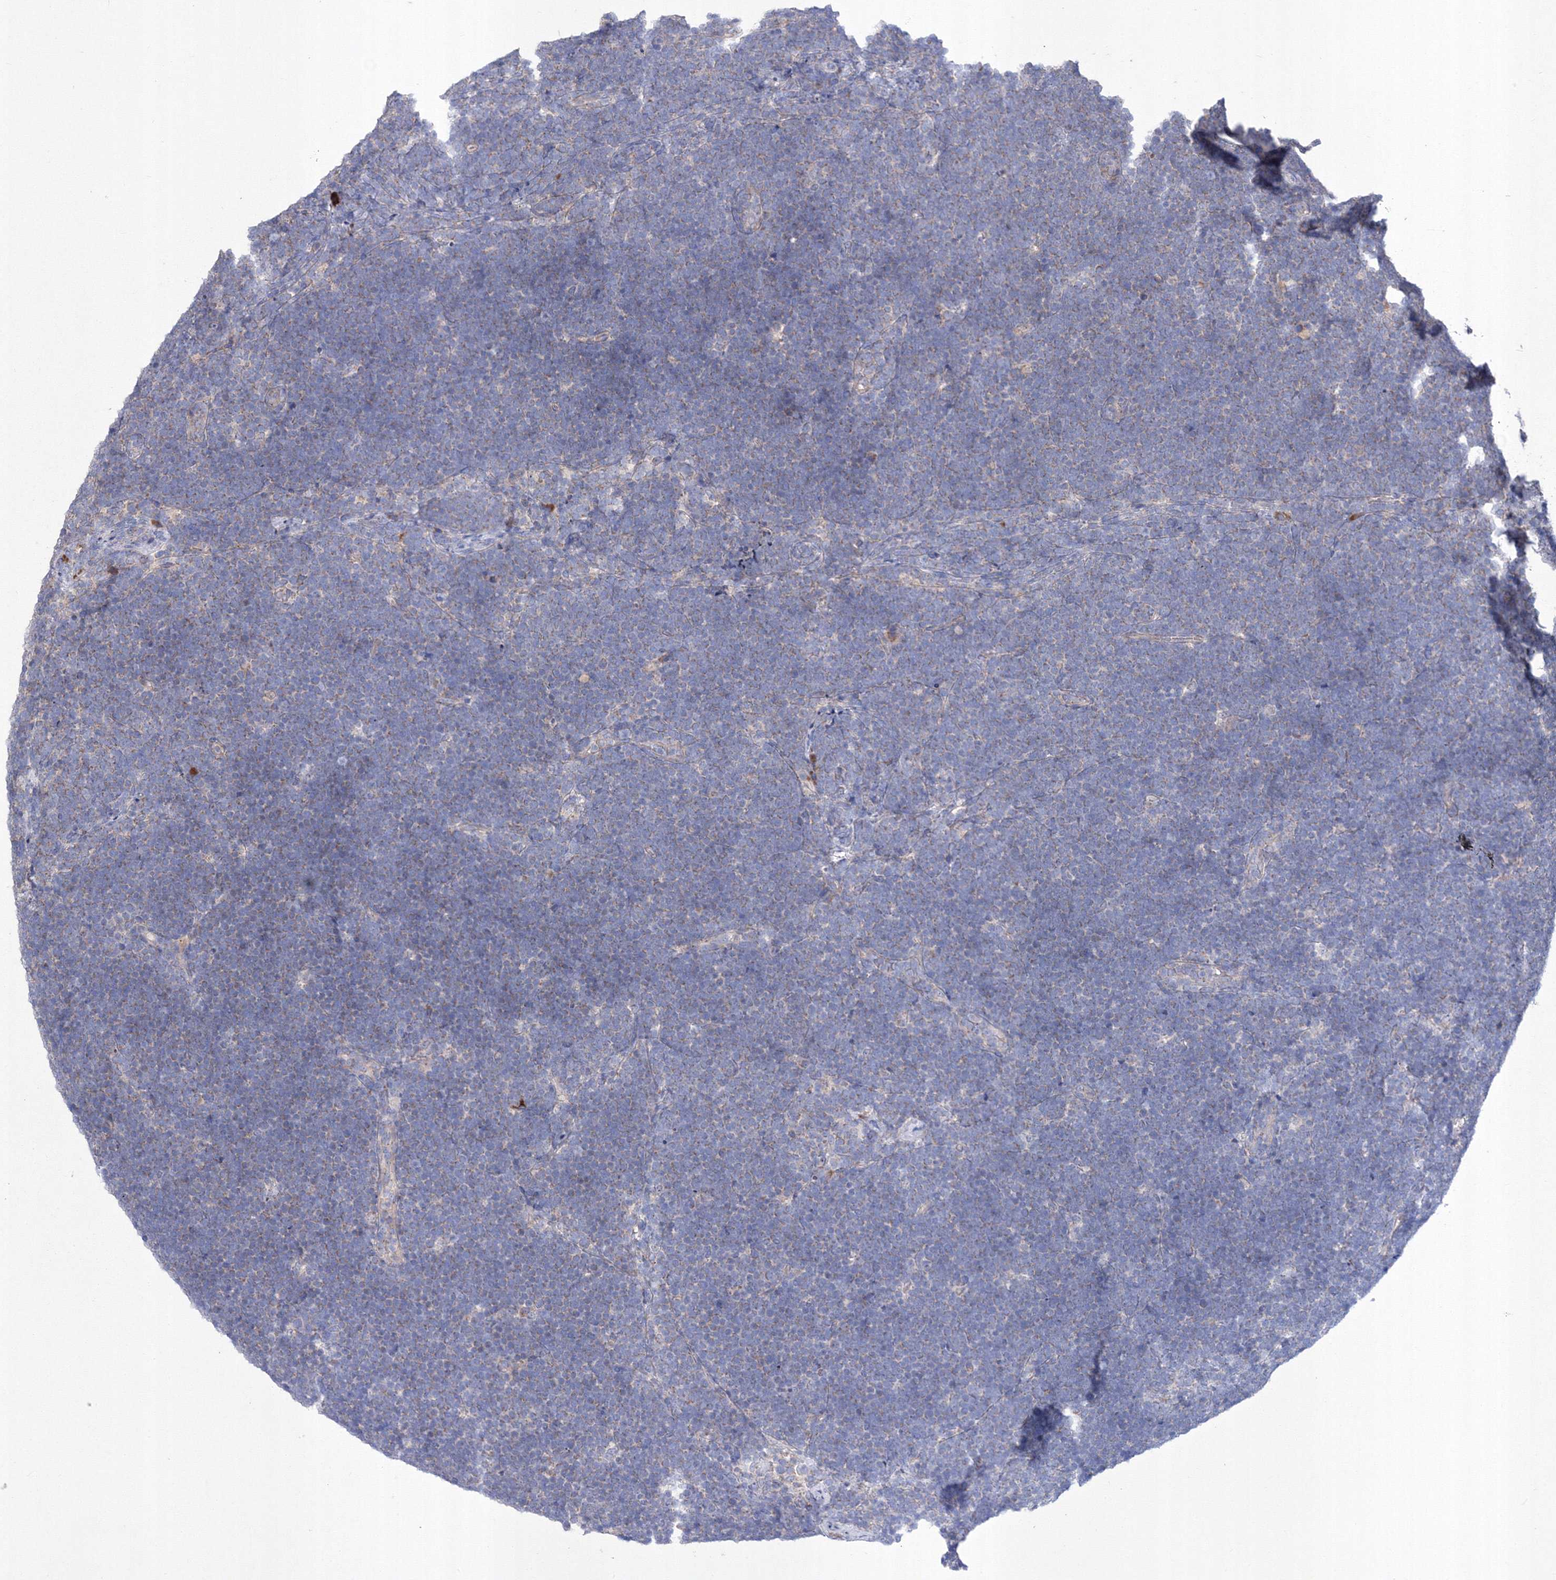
{"staining": {"intensity": "weak", "quantity": "25%-75%", "location": "cytoplasmic/membranous"}, "tissue": "lymphoma", "cell_type": "Tumor cells", "image_type": "cancer", "snomed": [{"axis": "morphology", "description": "Malignant lymphoma, non-Hodgkin's type, High grade"}, {"axis": "topography", "description": "Lymph node"}], "caption": "High-magnification brightfield microscopy of high-grade malignant lymphoma, non-Hodgkin's type stained with DAB (3,3'-diaminobenzidine) (brown) and counterstained with hematoxylin (blue). tumor cells exhibit weak cytoplasmic/membranous positivity is seen in about25%-75% of cells.", "gene": "MTRF1L", "patient": {"sex": "male", "age": 13}}